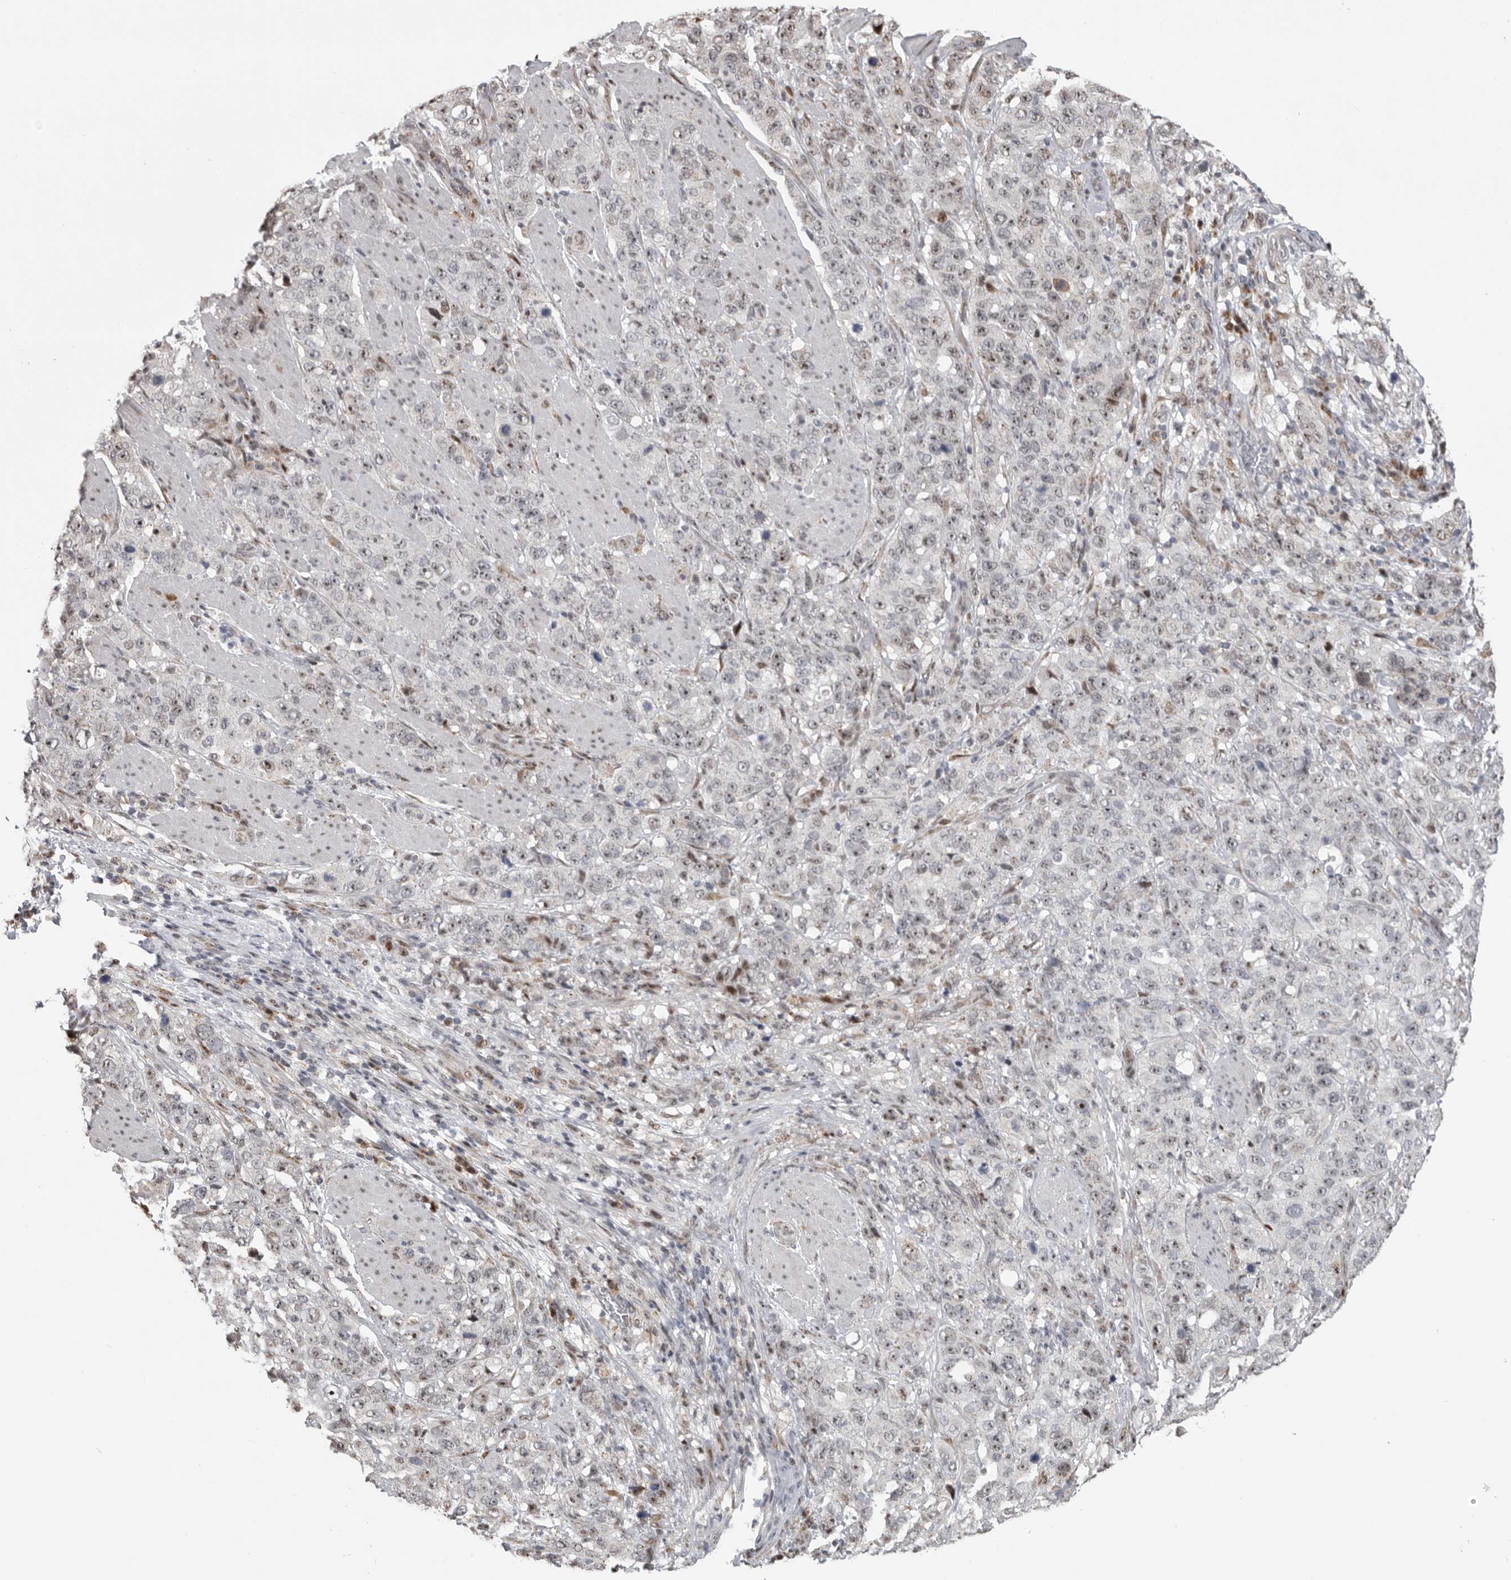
{"staining": {"intensity": "weak", "quantity": "25%-75%", "location": "nuclear"}, "tissue": "stomach cancer", "cell_type": "Tumor cells", "image_type": "cancer", "snomed": [{"axis": "morphology", "description": "Adenocarcinoma, NOS"}, {"axis": "topography", "description": "Stomach"}], "caption": "The photomicrograph demonstrates staining of stomach adenocarcinoma, revealing weak nuclear protein staining (brown color) within tumor cells.", "gene": "PCMTD1", "patient": {"sex": "male", "age": 48}}